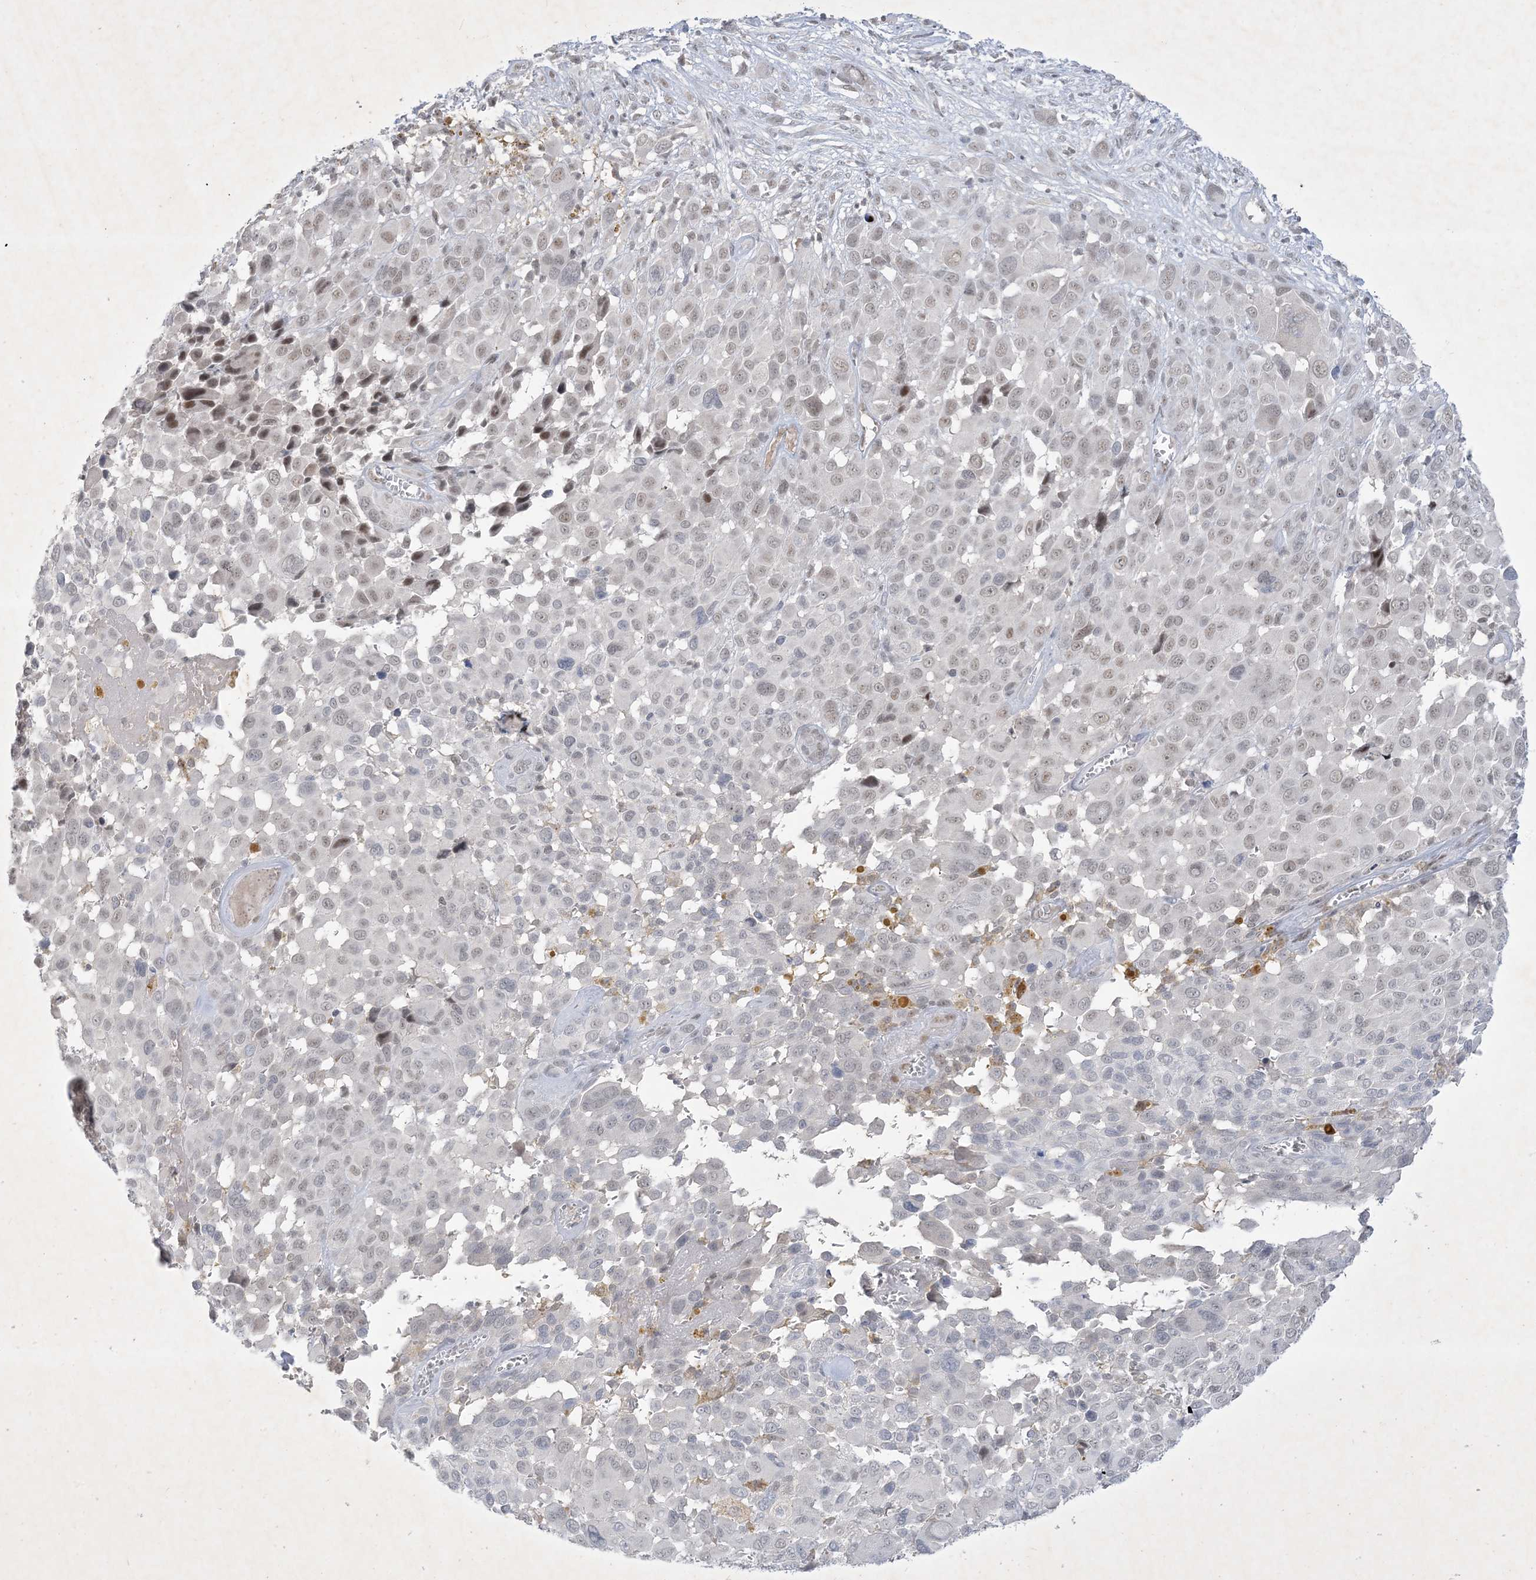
{"staining": {"intensity": "weak", "quantity": "25%-75%", "location": "nuclear"}, "tissue": "melanoma", "cell_type": "Tumor cells", "image_type": "cancer", "snomed": [{"axis": "morphology", "description": "Malignant melanoma, NOS"}, {"axis": "topography", "description": "Skin of trunk"}], "caption": "Immunohistochemical staining of human melanoma shows low levels of weak nuclear expression in approximately 25%-75% of tumor cells.", "gene": "ZNF674", "patient": {"sex": "male", "age": 71}}